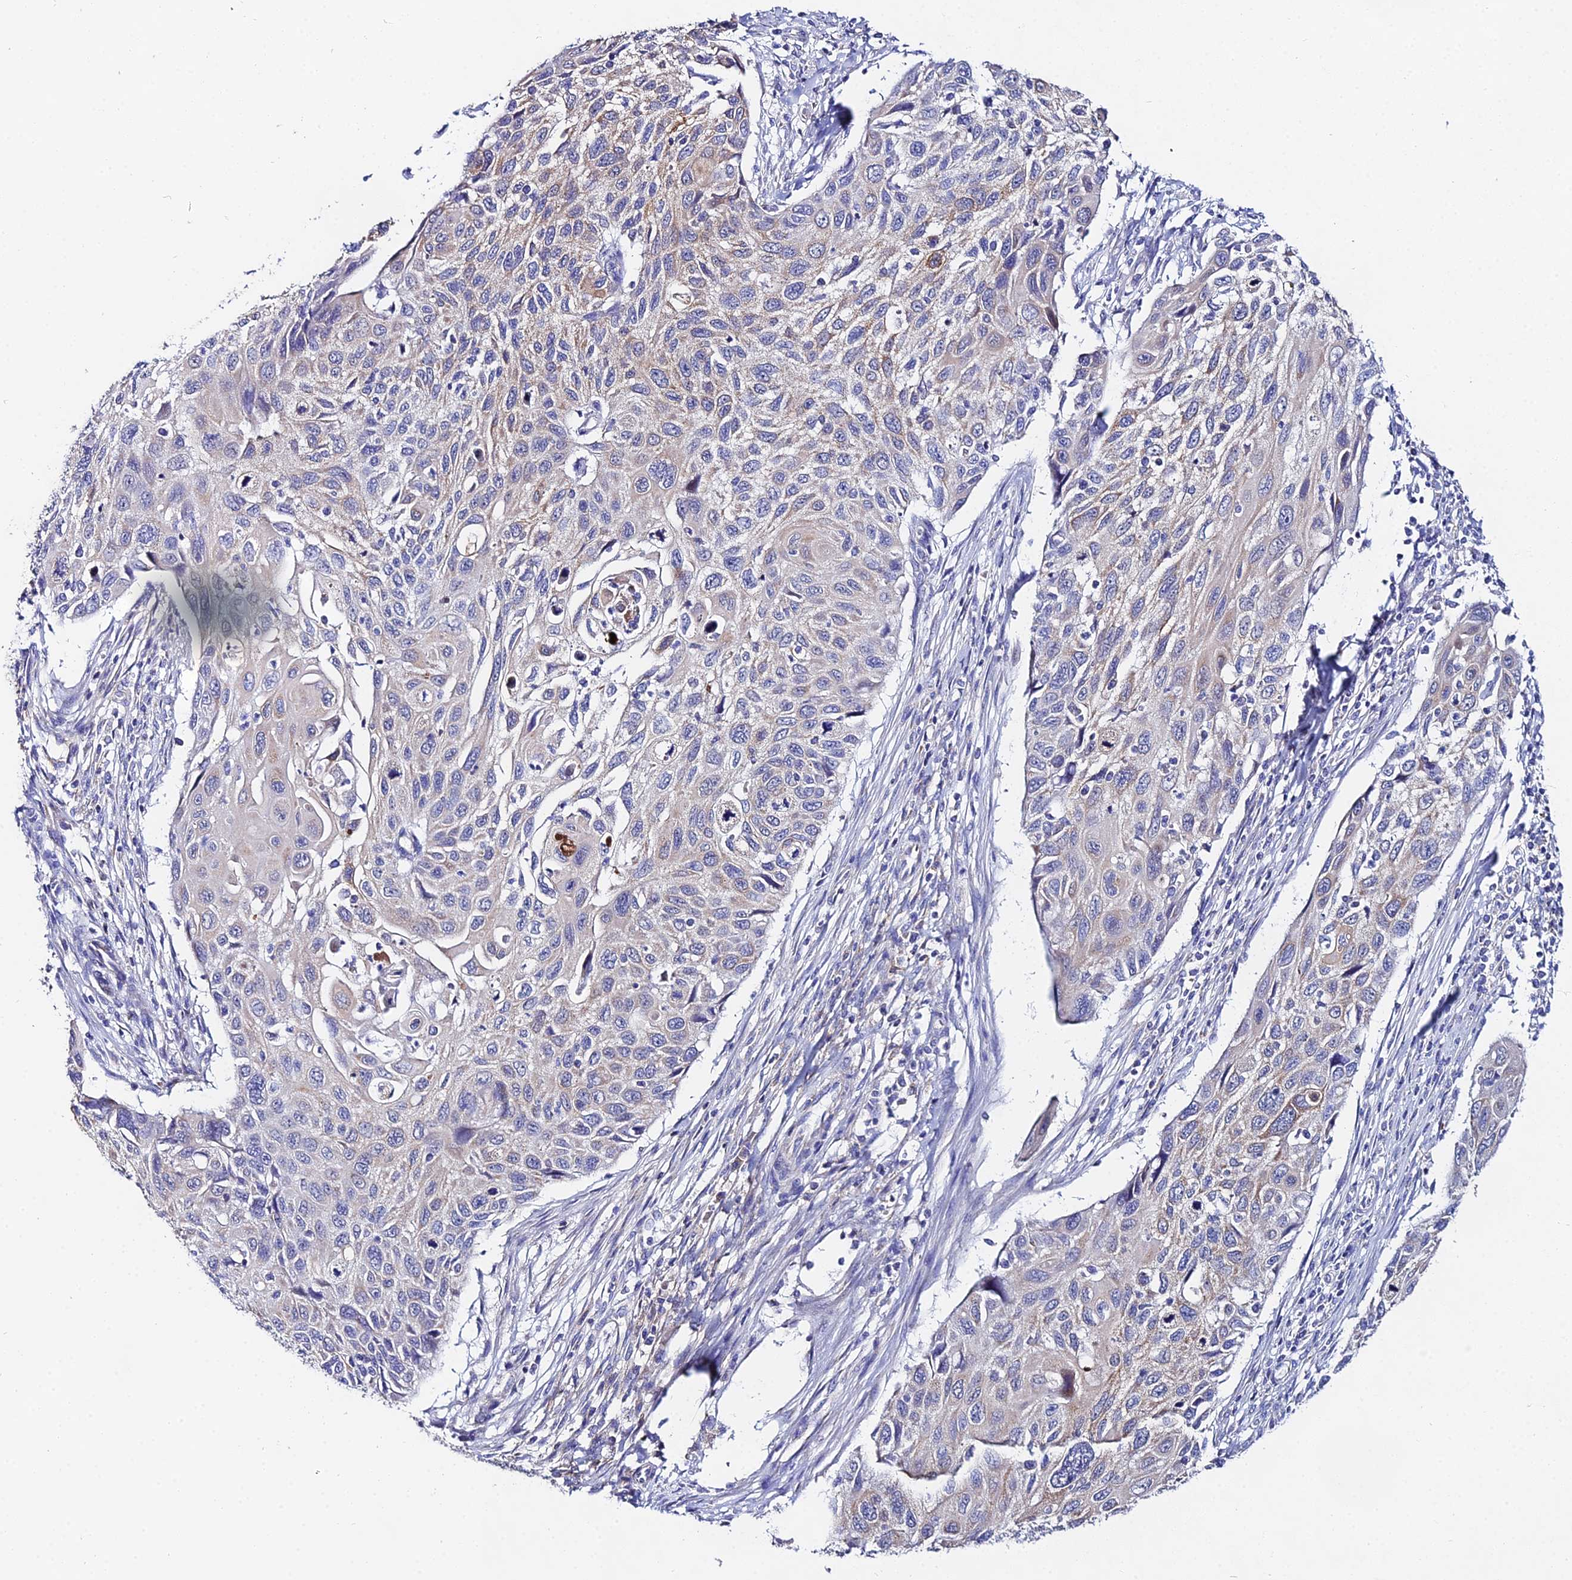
{"staining": {"intensity": "negative", "quantity": "none", "location": "none"}, "tissue": "cervical cancer", "cell_type": "Tumor cells", "image_type": "cancer", "snomed": [{"axis": "morphology", "description": "Squamous cell carcinoma, NOS"}, {"axis": "topography", "description": "Cervix"}], "caption": "Immunohistochemistry image of human cervical cancer (squamous cell carcinoma) stained for a protein (brown), which reveals no staining in tumor cells.", "gene": "PPP2R2C", "patient": {"sex": "female", "age": 70}}